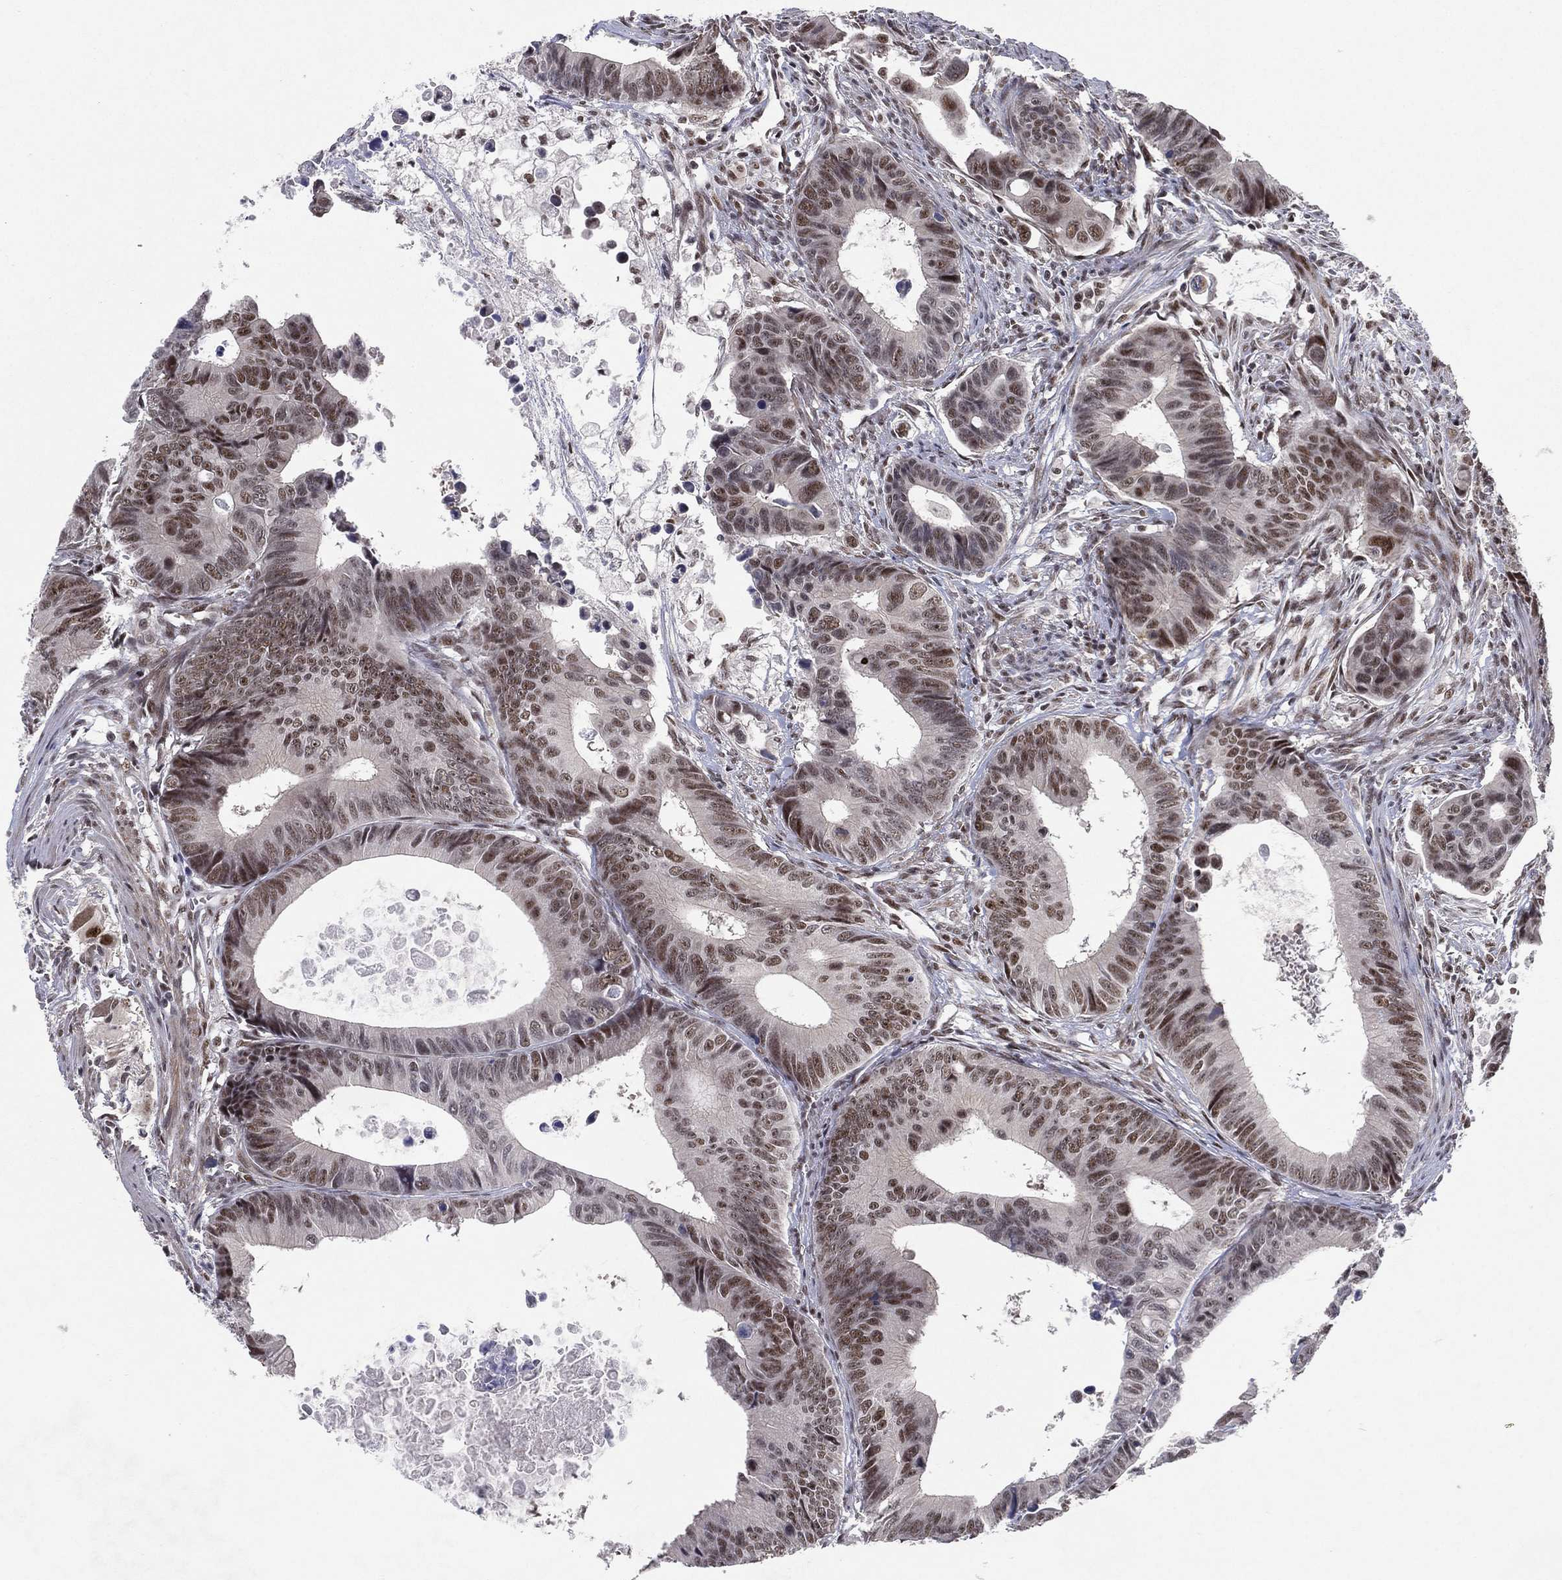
{"staining": {"intensity": "moderate", "quantity": ">75%", "location": "nuclear"}, "tissue": "colorectal cancer", "cell_type": "Tumor cells", "image_type": "cancer", "snomed": [{"axis": "morphology", "description": "Adenocarcinoma, NOS"}, {"axis": "topography", "description": "Colon"}], "caption": "Protein expression analysis of human colorectal cancer reveals moderate nuclear staining in about >75% of tumor cells. Ihc stains the protein of interest in brown and the nuclei are stained blue.", "gene": "DGCR8", "patient": {"sex": "female", "age": 87}}